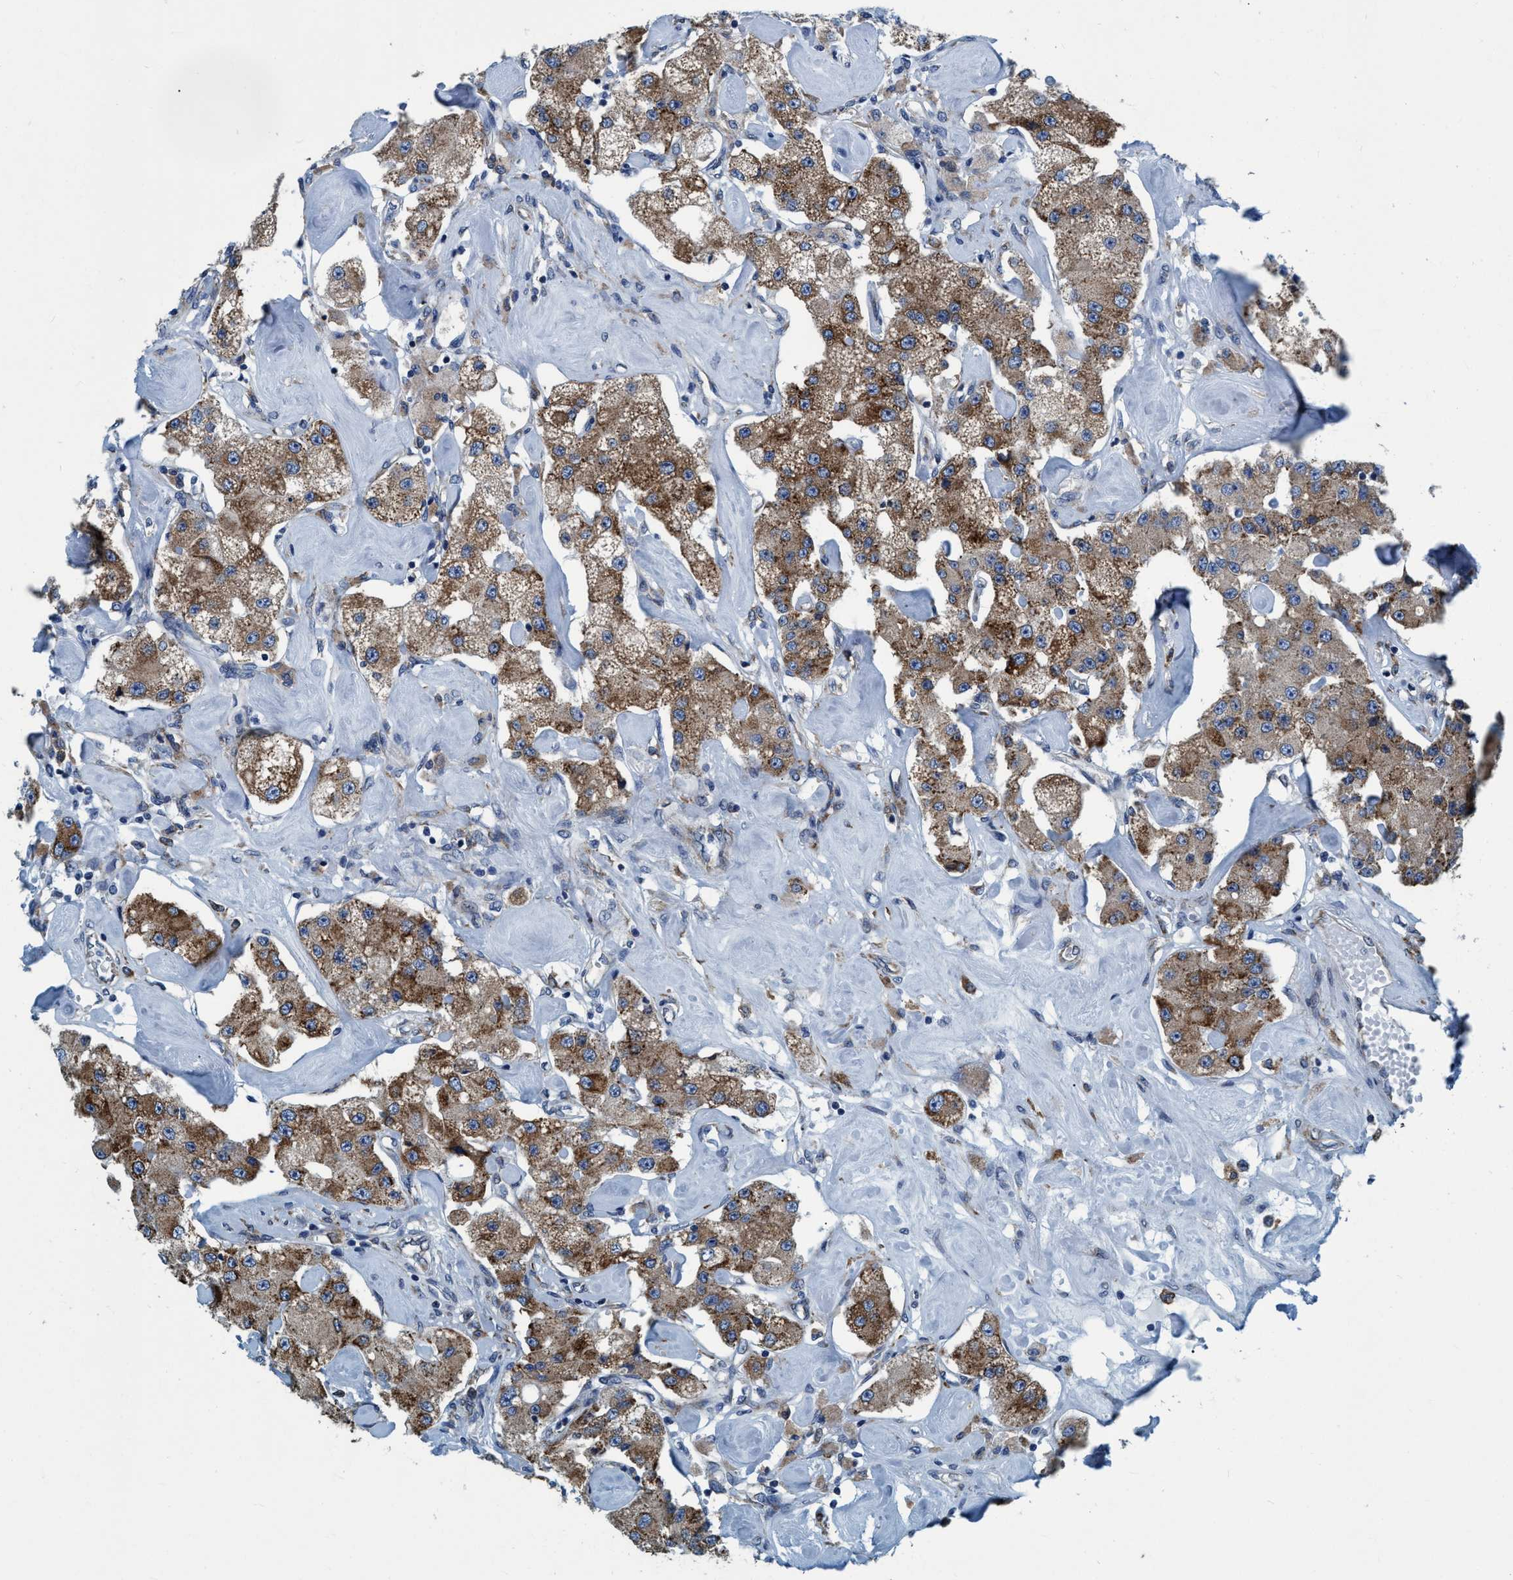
{"staining": {"intensity": "moderate", "quantity": ">75%", "location": "cytoplasmic/membranous"}, "tissue": "carcinoid", "cell_type": "Tumor cells", "image_type": "cancer", "snomed": [{"axis": "morphology", "description": "Carcinoid, malignant, NOS"}, {"axis": "topography", "description": "Pancreas"}], "caption": "An IHC histopathology image of neoplastic tissue is shown. Protein staining in brown labels moderate cytoplasmic/membranous positivity in malignant carcinoid within tumor cells.", "gene": "ARMC9", "patient": {"sex": "male", "age": 41}}